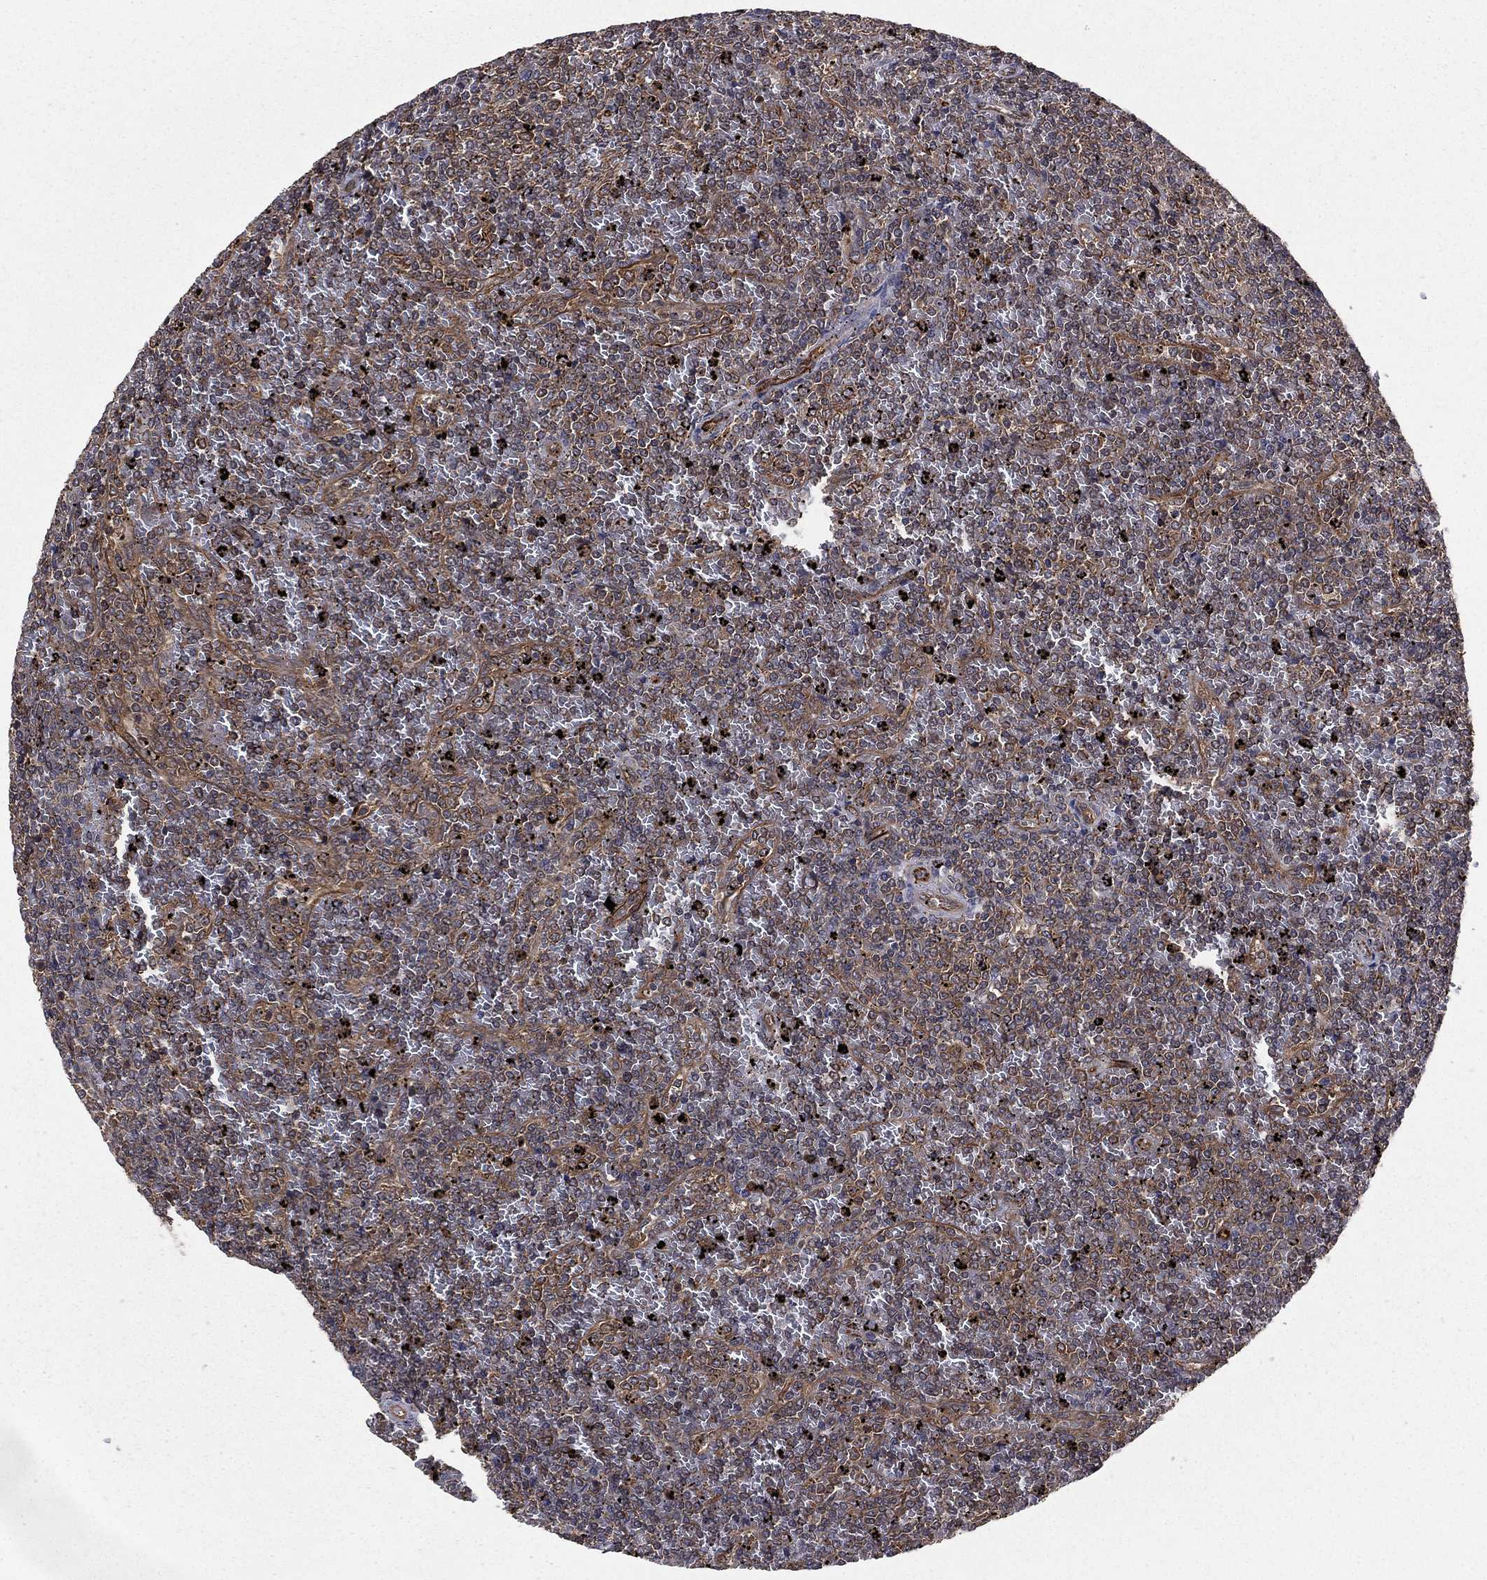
{"staining": {"intensity": "negative", "quantity": "none", "location": "none"}, "tissue": "lymphoma", "cell_type": "Tumor cells", "image_type": "cancer", "snomed": [{"axis": "morphology", "description": "Malignant lymphoma, non-Hodgkin's type, Low grade"}, {"axis": "topography", "description": "Spleen"}], "caption": "Protein analysis of low-grade malignant lymphoma, non-Hodgkin's type demonstrates no significant staining in tumor cells. (Immunohistochemistry, brightfield microscopy, high magnification).", "gene": "CERT1", "patient": {"sex": "female", "age": 77}}